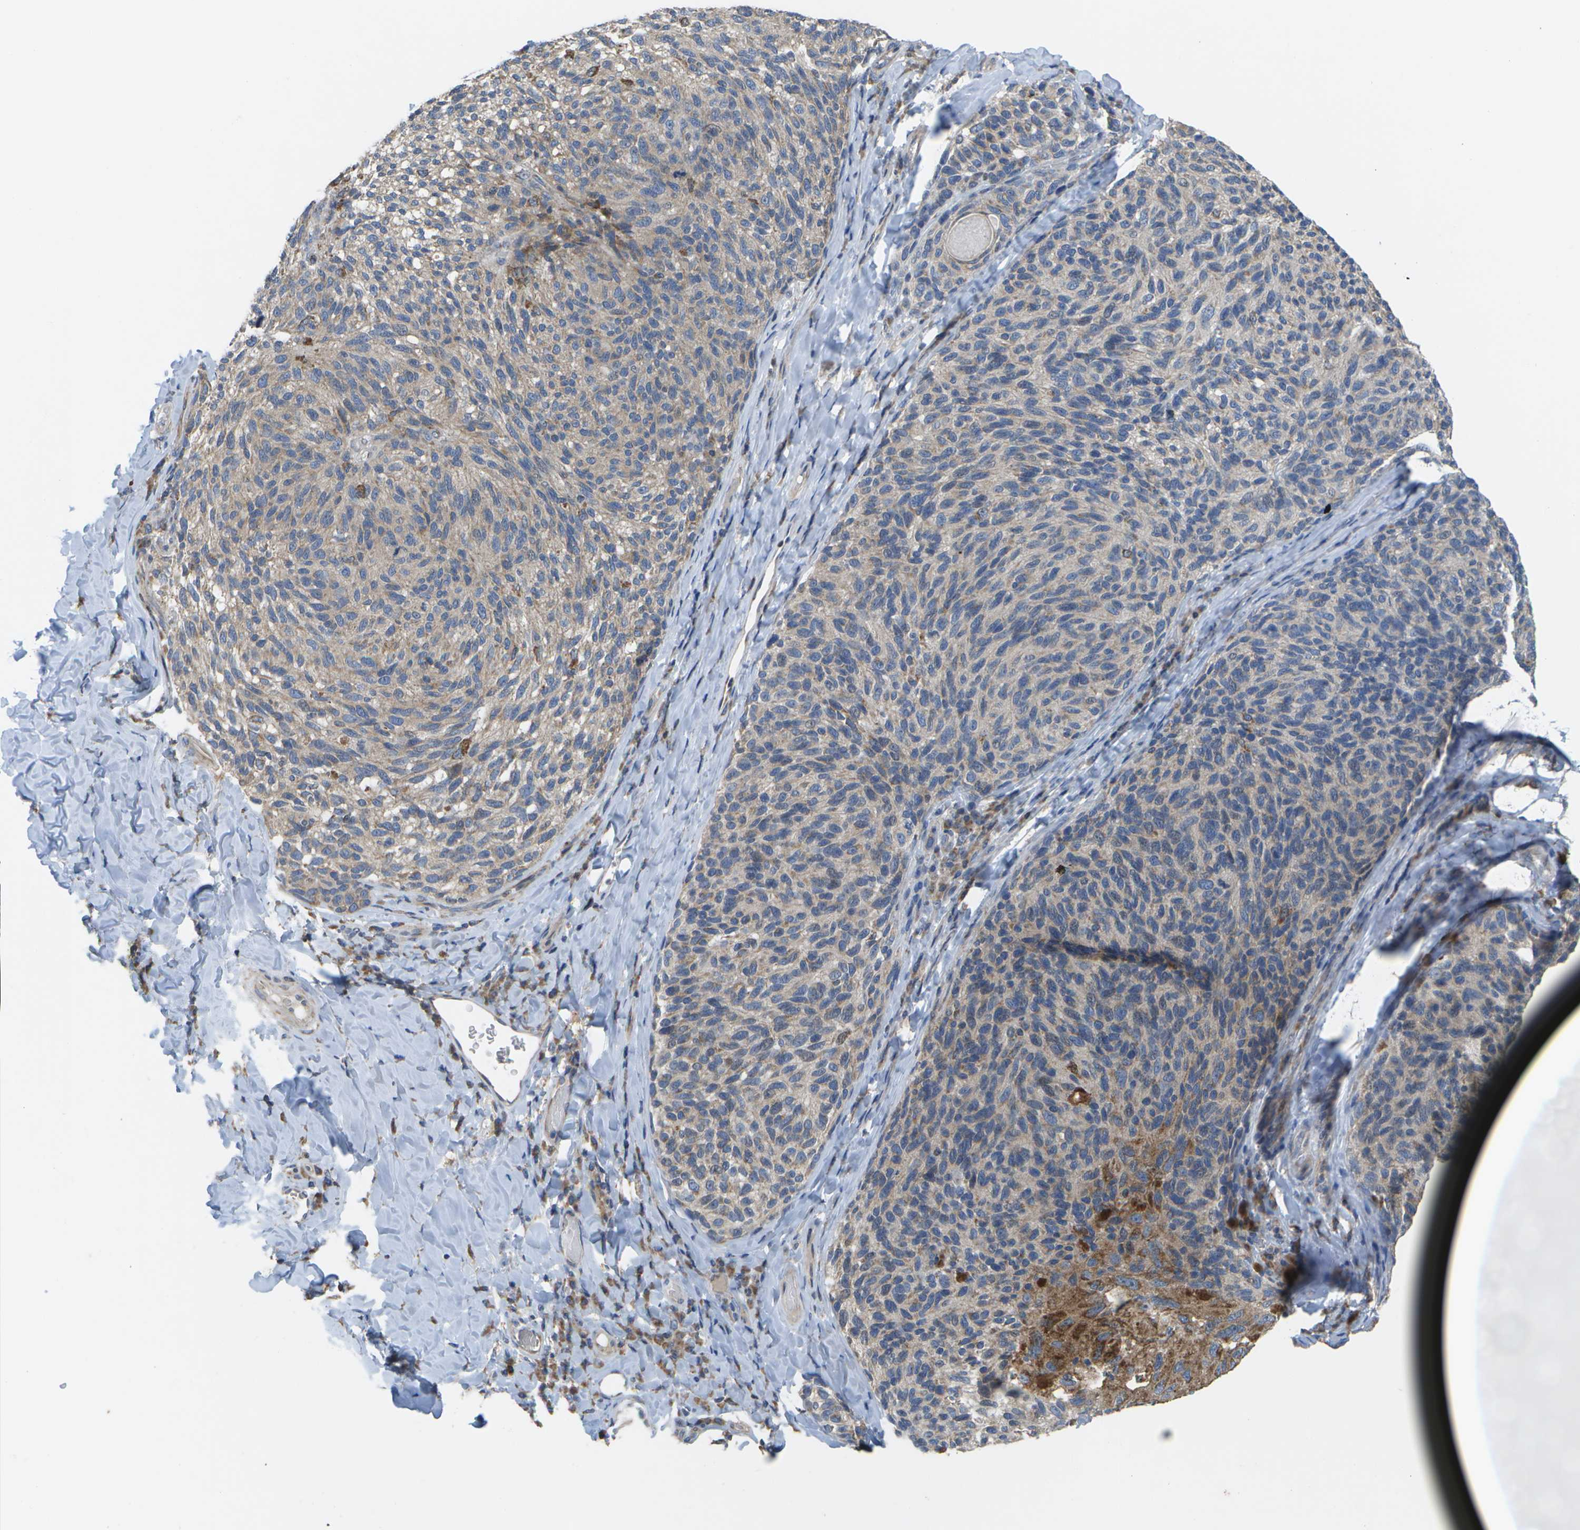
{"staining": {"intensity": "weak", "quantity": ">75%", "location": "cytoplasmic/membranous"}, "tissue": "melanoma", "cell_type": "Tumor cells", "image_type": "cancer", "snomed": [{"axis": "morphology", "description": "Malignant melanoma, NOS"}, {"axis": "topography", "description": "Skin"}], "caption": "Brown immunohistochemical staining in malignant melanoma shows weak cytoplasmic/membranous positivity in approximately >75% of tumor cells.", "gene": "HADHA", "patient": {"sex": "female", "age": 73}}